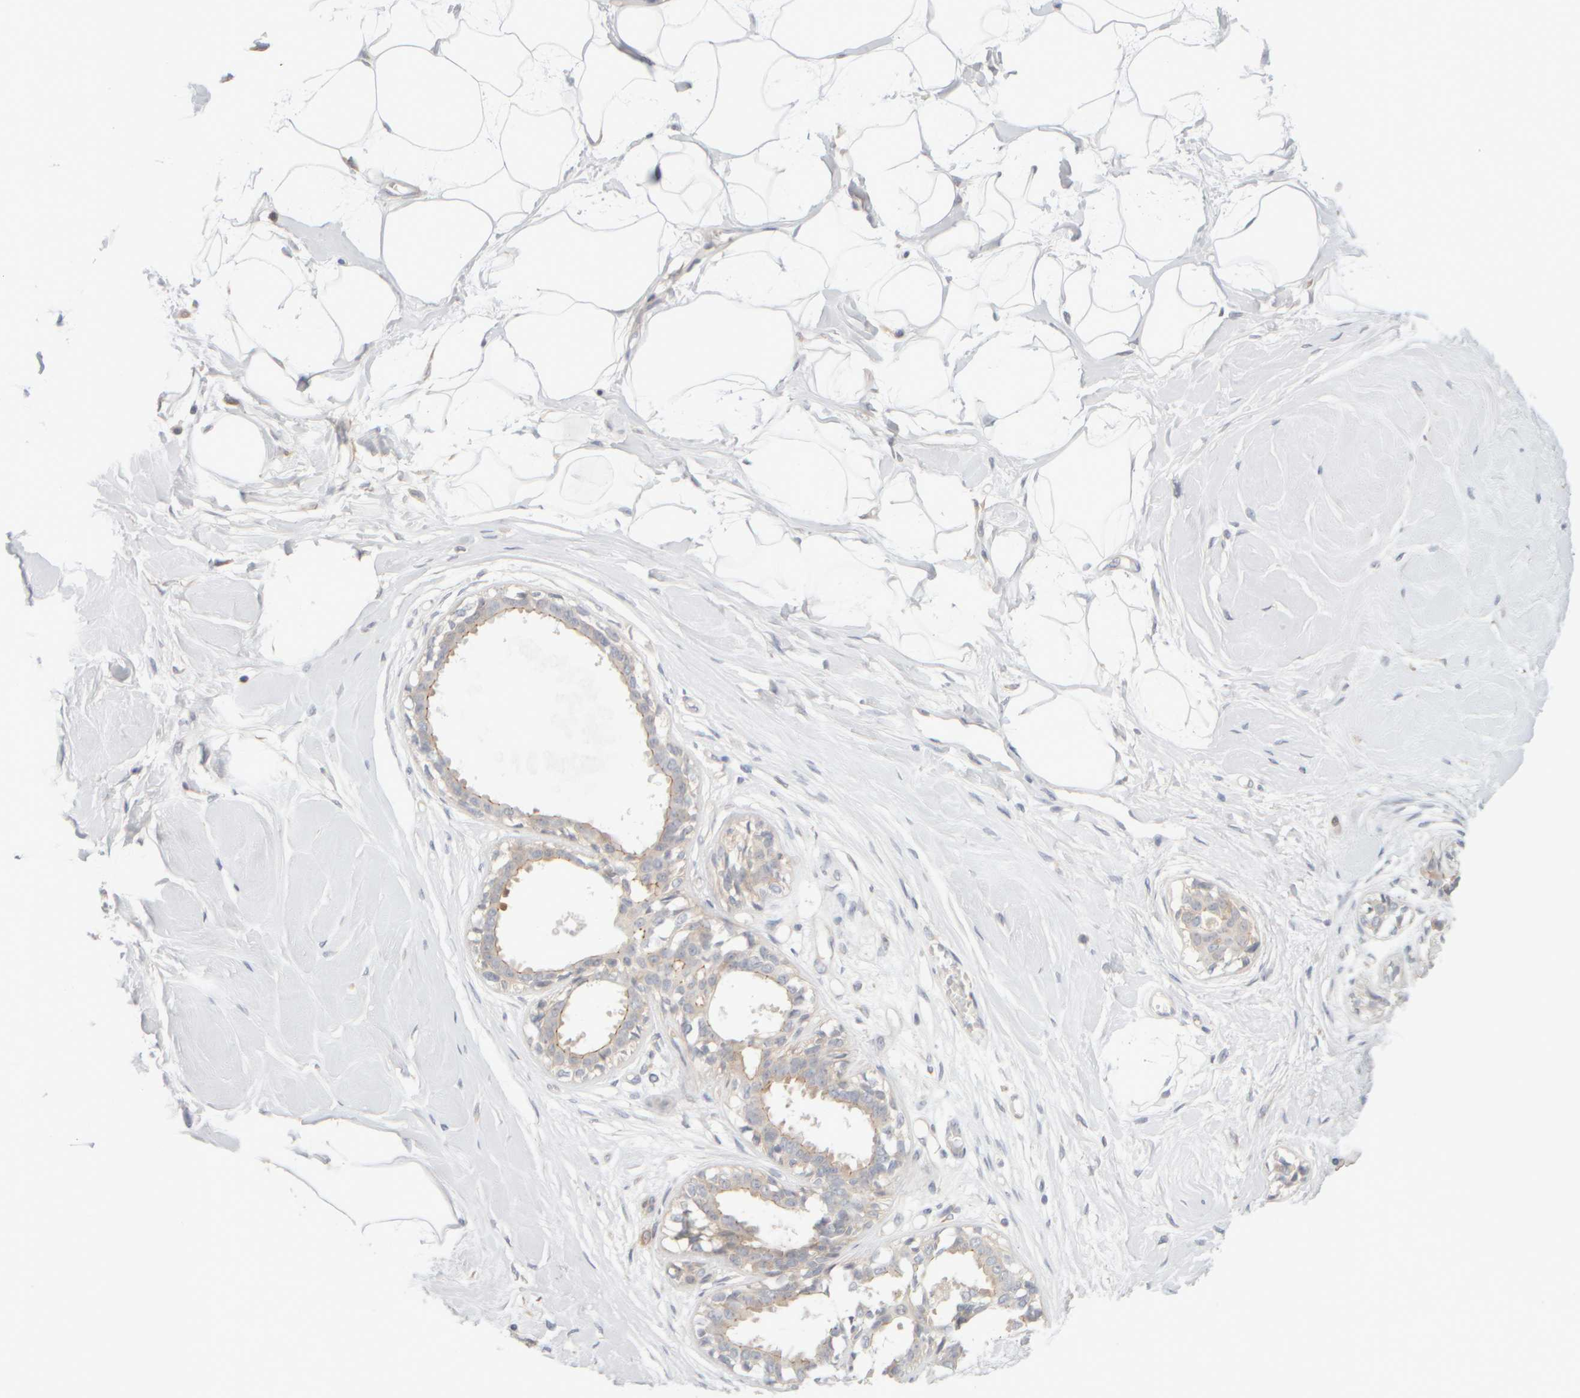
{"staining": {"intensity": "negative", "quantity": "none", "location": "none"}, "tissue": "breast", "cell_type": "Adipocytes", "image_type": "normal", "snomed": [{"axis": "morphology", "description": "Normal tissue, NOS"}, {"axis": "topography", "description": "Breast"}], "caption": "An image of breast stained for a protein exhibits no brown staining in adipocytes. (Immunohistochemistry (ihc), brightfield microscopy, high magnification).", "gene": "GOPC", "patient": {"sex": "female", "age": 45}}